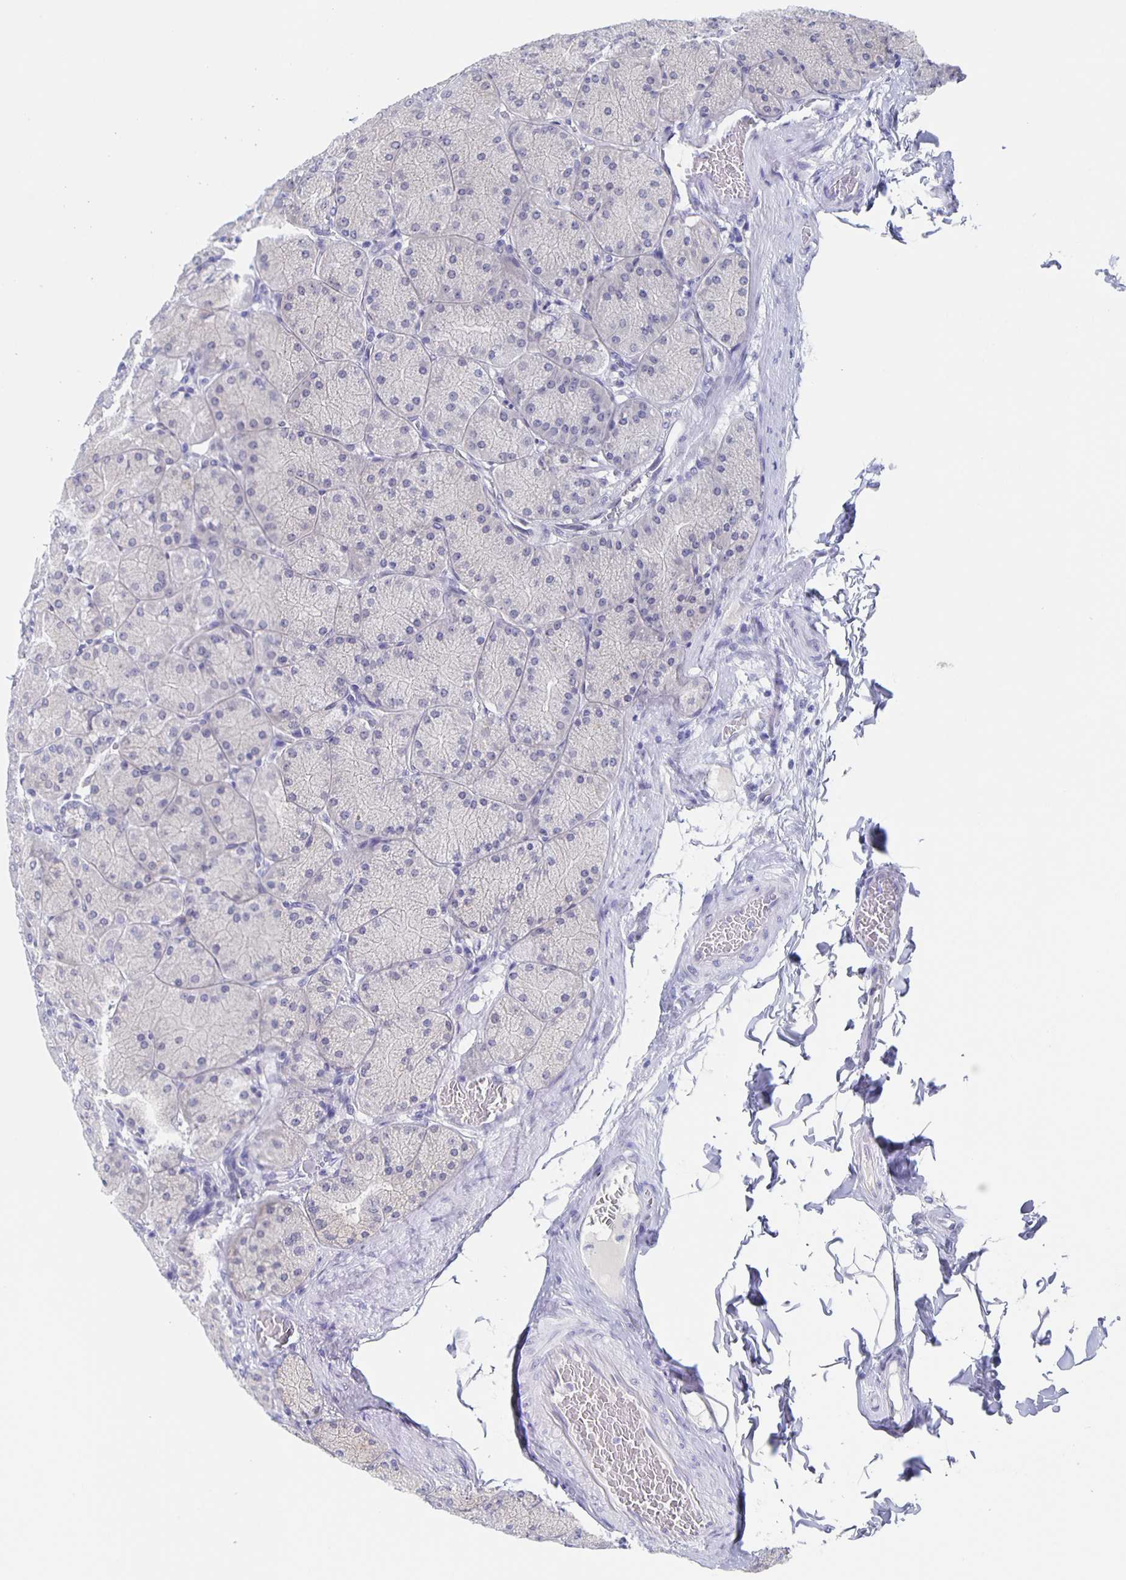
{"staining": {"intensity": "negative", "quantity": "none", "location": "none"}, "tissue": "stomach", "cell_type": "Glandular cells", "image_type": "normal", "snomed": [{"axis": "morphology", "description": "Normal tissue, NOS"}, {"axis": "topography", "description": "Stomach, upper"}], "caption": "A high-resolution photomicrograph shows immunohistochemistry (IHC) staining of unremarkable stomach, which shows no significant positivity in glandular cells.", "gene": "CCDC17", "patient": {"sex": "female", "age": 56}}